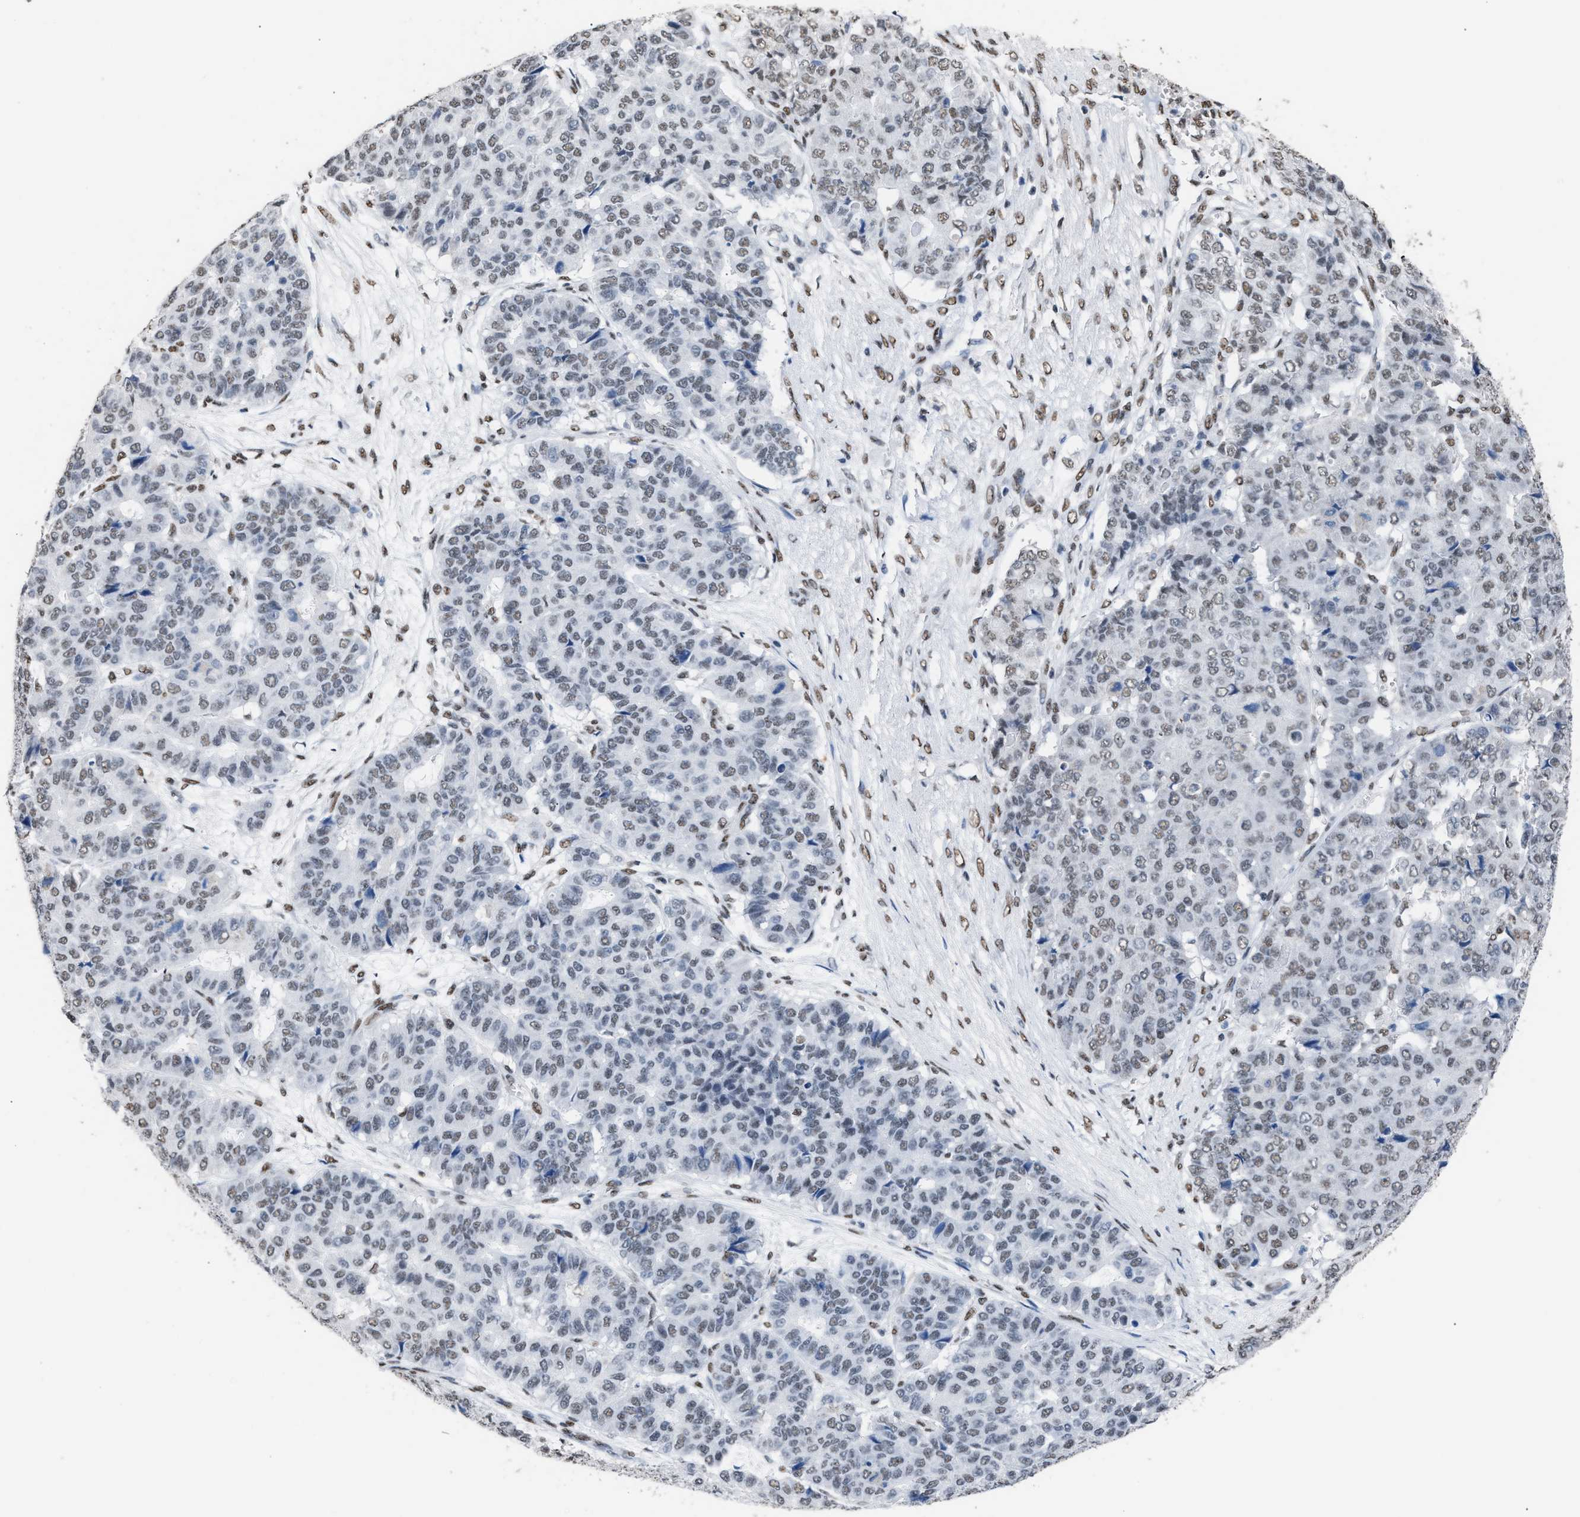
{"staining": {"intensity": "weak", "quantity": ">75%", "location": "nuclear"}, "tissue": "pancreatic cancer", "cell_type": "Tumor cells", "image_type": "cancer", "snomed": [{"axis": "morphology", "description": "Adenocarcinoma, NOS"}, {"axis": "topography", "description": "Pancreas"}], "caption": "A low amount of weak nuclear expression is present in about >75% of tumor cells in pancreatic cancer tissue.", "gene": "CCAR2", "patient": {"sex": "male", "age": 50}}